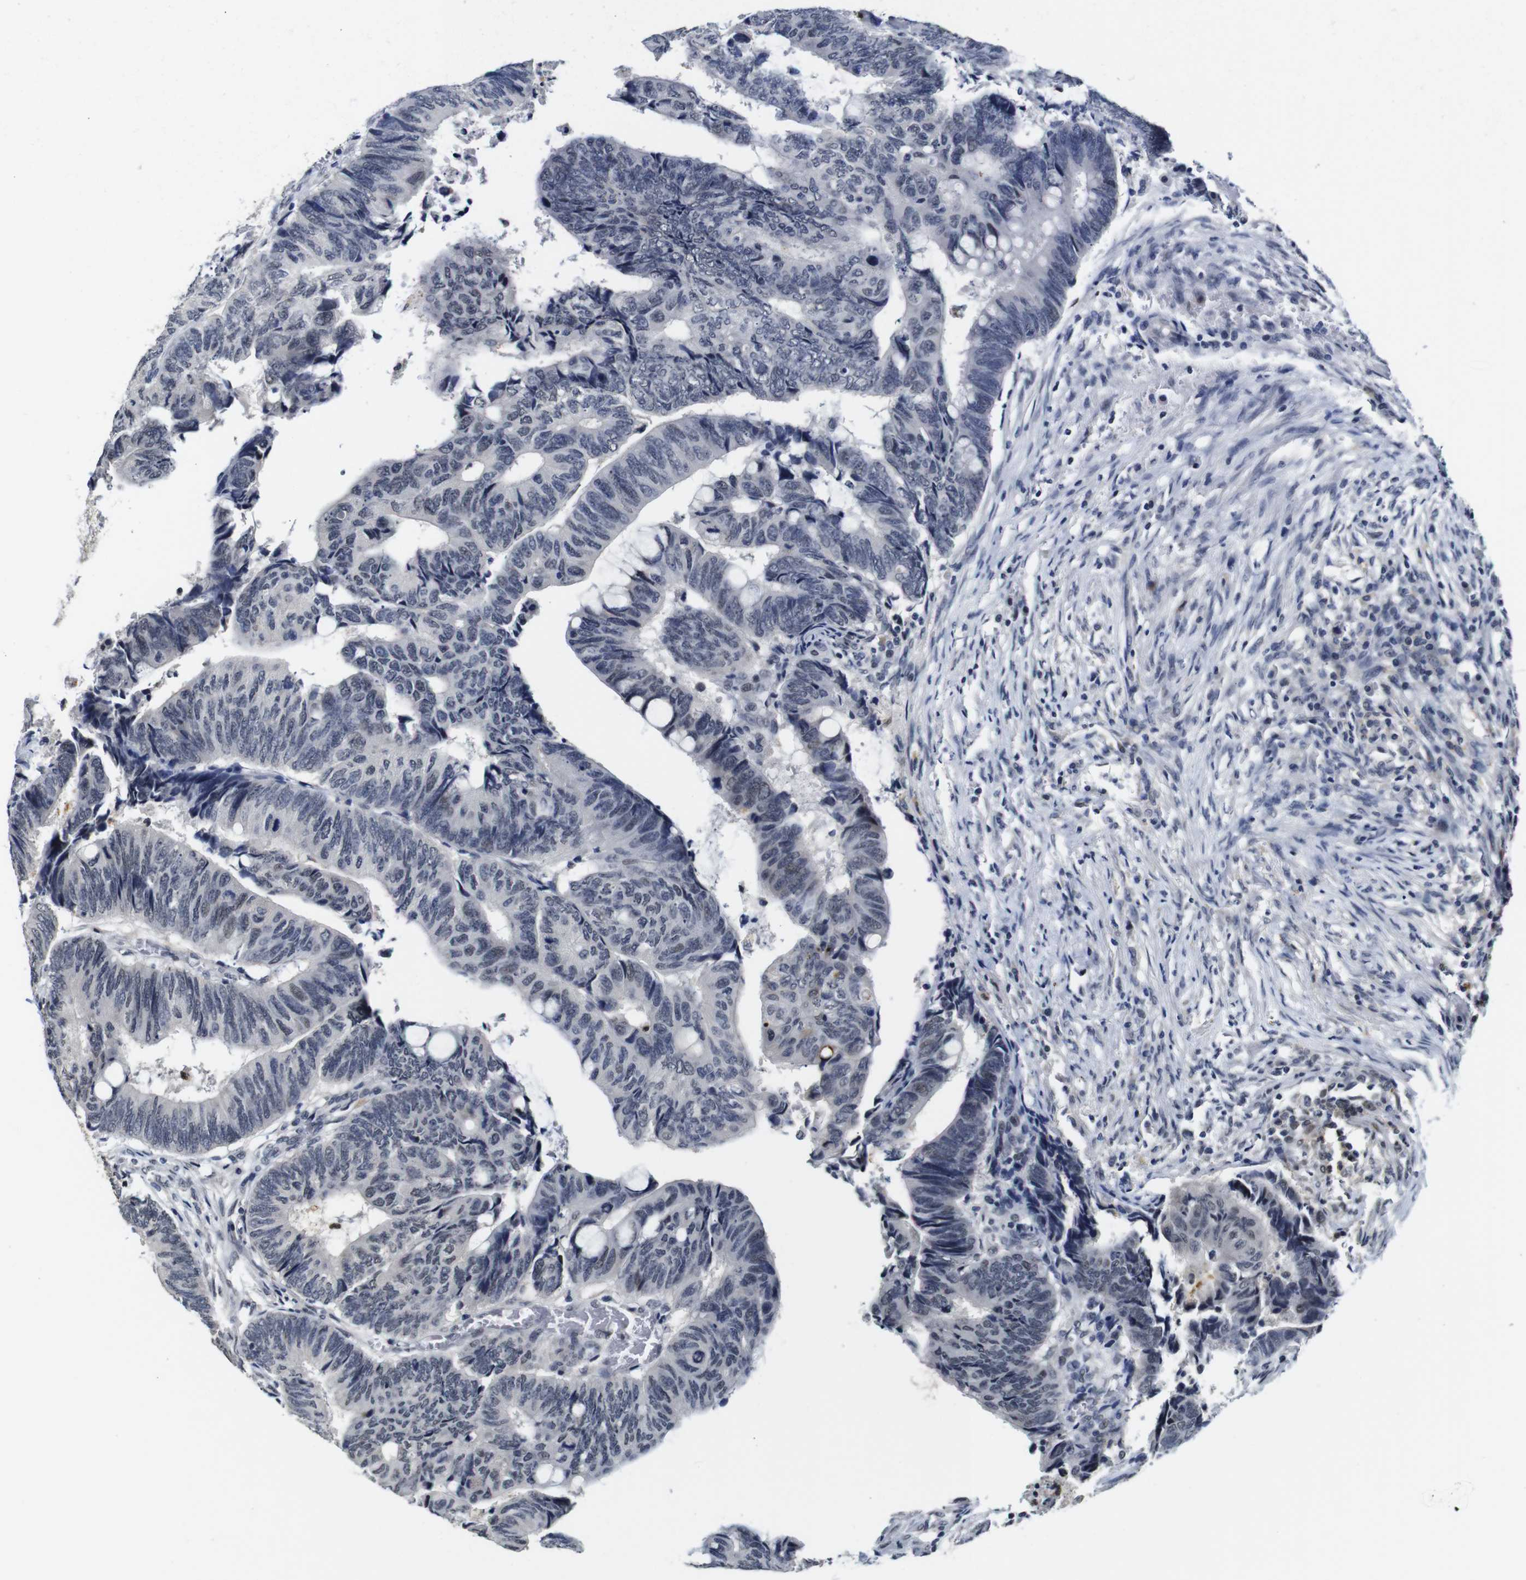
{"staining": {"intensity": "negative", "quantity": "none", "location": "none"}, "tissue": "colorectal cancer", "cell_type": "Tumor cells", "image_type": "cancer", "snomed": [{"axis": "morphology", "description": "Normal tissue, NOS"}, {"axis": "morphology", "description": "Adenocarcinoma, NOS"}, {"axis": "topography", "description": "Rectum"}, {"axis": "topography", "description": "Peripheral nerve tissue"}], "caption": "This is an IHC micrograph of human colorectal cancer. There is no staining in tumor cells.", "gene": "NTRK3", "patient": {"sex": "male", "age": 92}}